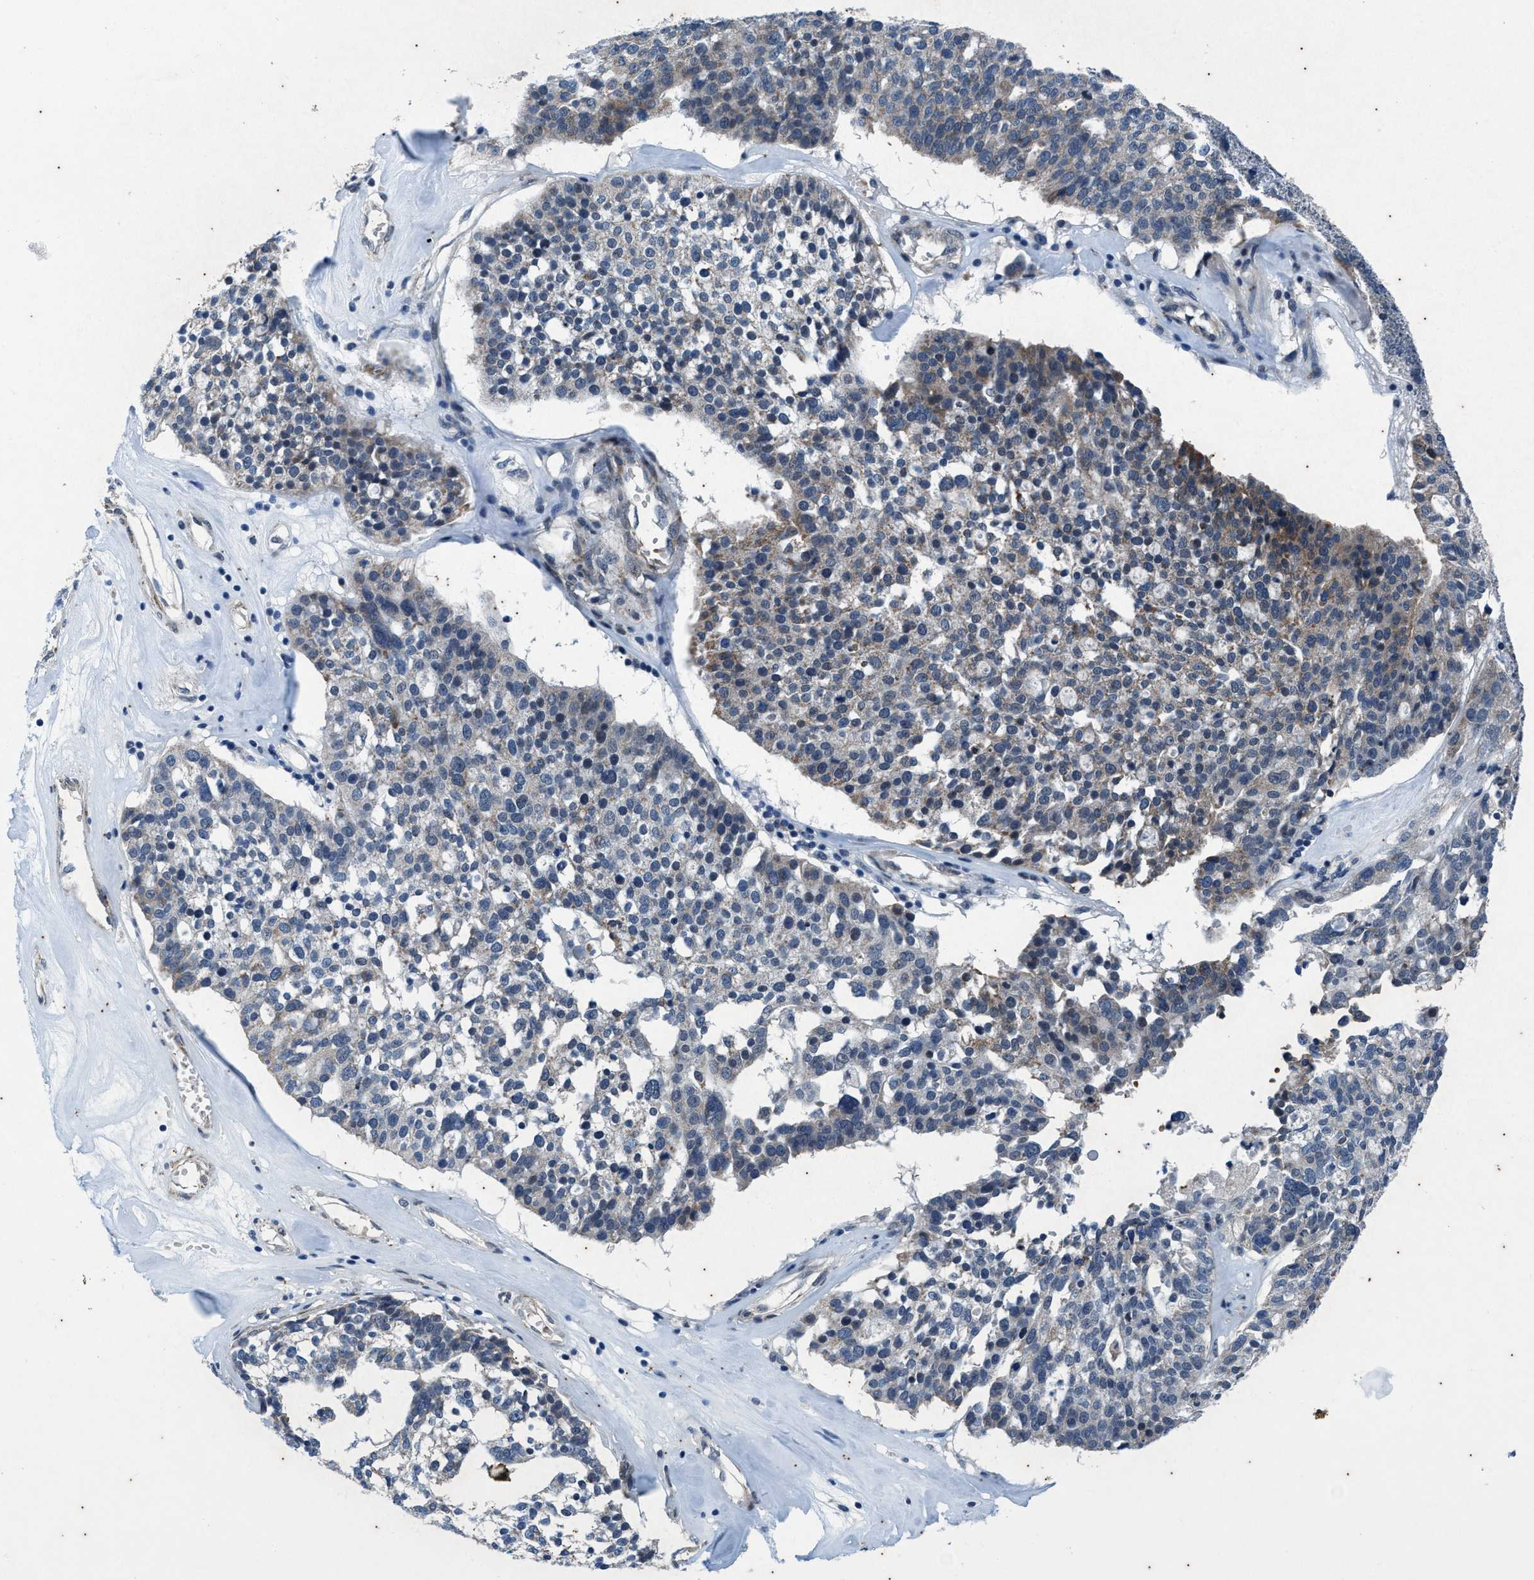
{"staining": {"intensity": "negative", "quantity": "none", "location": "none"}, "tissue": "ovarian cancer", "cell_type": "Tumor cells", "image_type": "cancer", "snomed": [{"axis": "morphology", "description": "Cystadenocarcinoma, serous, NOS"}, {"axis": "topography", "description": "Ovary"}], "caption": "Immunohistochemistry histopathology image of neoplastic tissue: ovarian cancer stained with DAB displays no significant protein expression in tumor cells. (DAB (3,3'-diaminobenzidine) immunohistochemistry, high magnification).", "gene": "KIF24", "patient": {"sex": "female", "age": 59}}